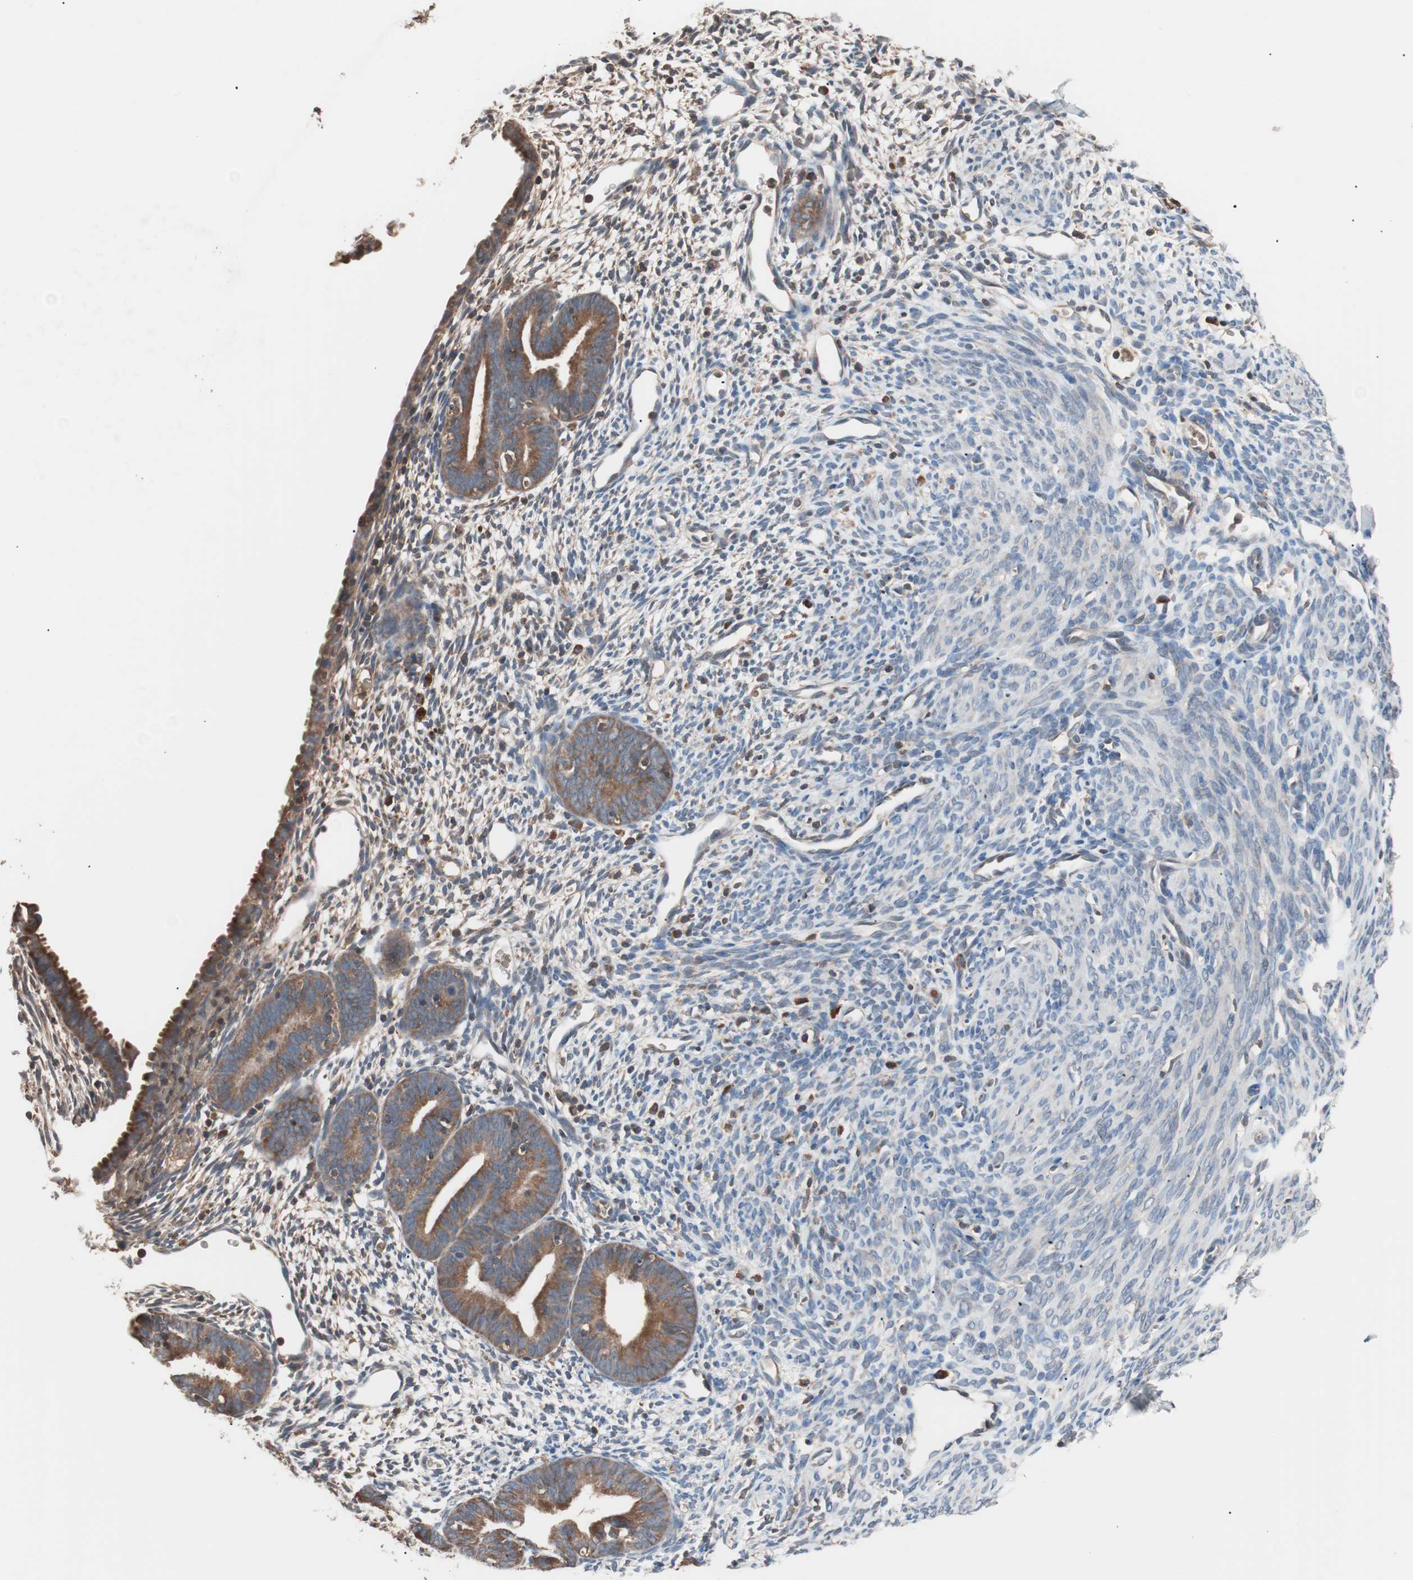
{"staining": {"intensity": "moderate", "quantity": "25%-75%", "location": "cytoplasmic/membranous"}, "tissue": "endometrium", "cell_type": "Cells in endometrial stroma", "image_type": "normal", "snomed": [{"axis": "morphology", "description": "Normal tissue, NOS"}, {"axis": "morphology", "description": "Atrophy, NOS"}, {"axis": "topography", "description": "Uterus"}, {"axis": "topography", "description": "Endometrium"}], "caption": "DAB (3,3'-diaminobenzidine) immunohistochemical staining of normal endometrium exhibits moderate cytoplasmic/membranous protein expression in about 25%-75% of cells in endometrial stroma. The staining was performed using DAB, with brown indicating positive protein expression. Nuclei are stained blue with hematoxylin.", "gene": "GLYCTK", "patient": {"sex": "female", "age": 68}}